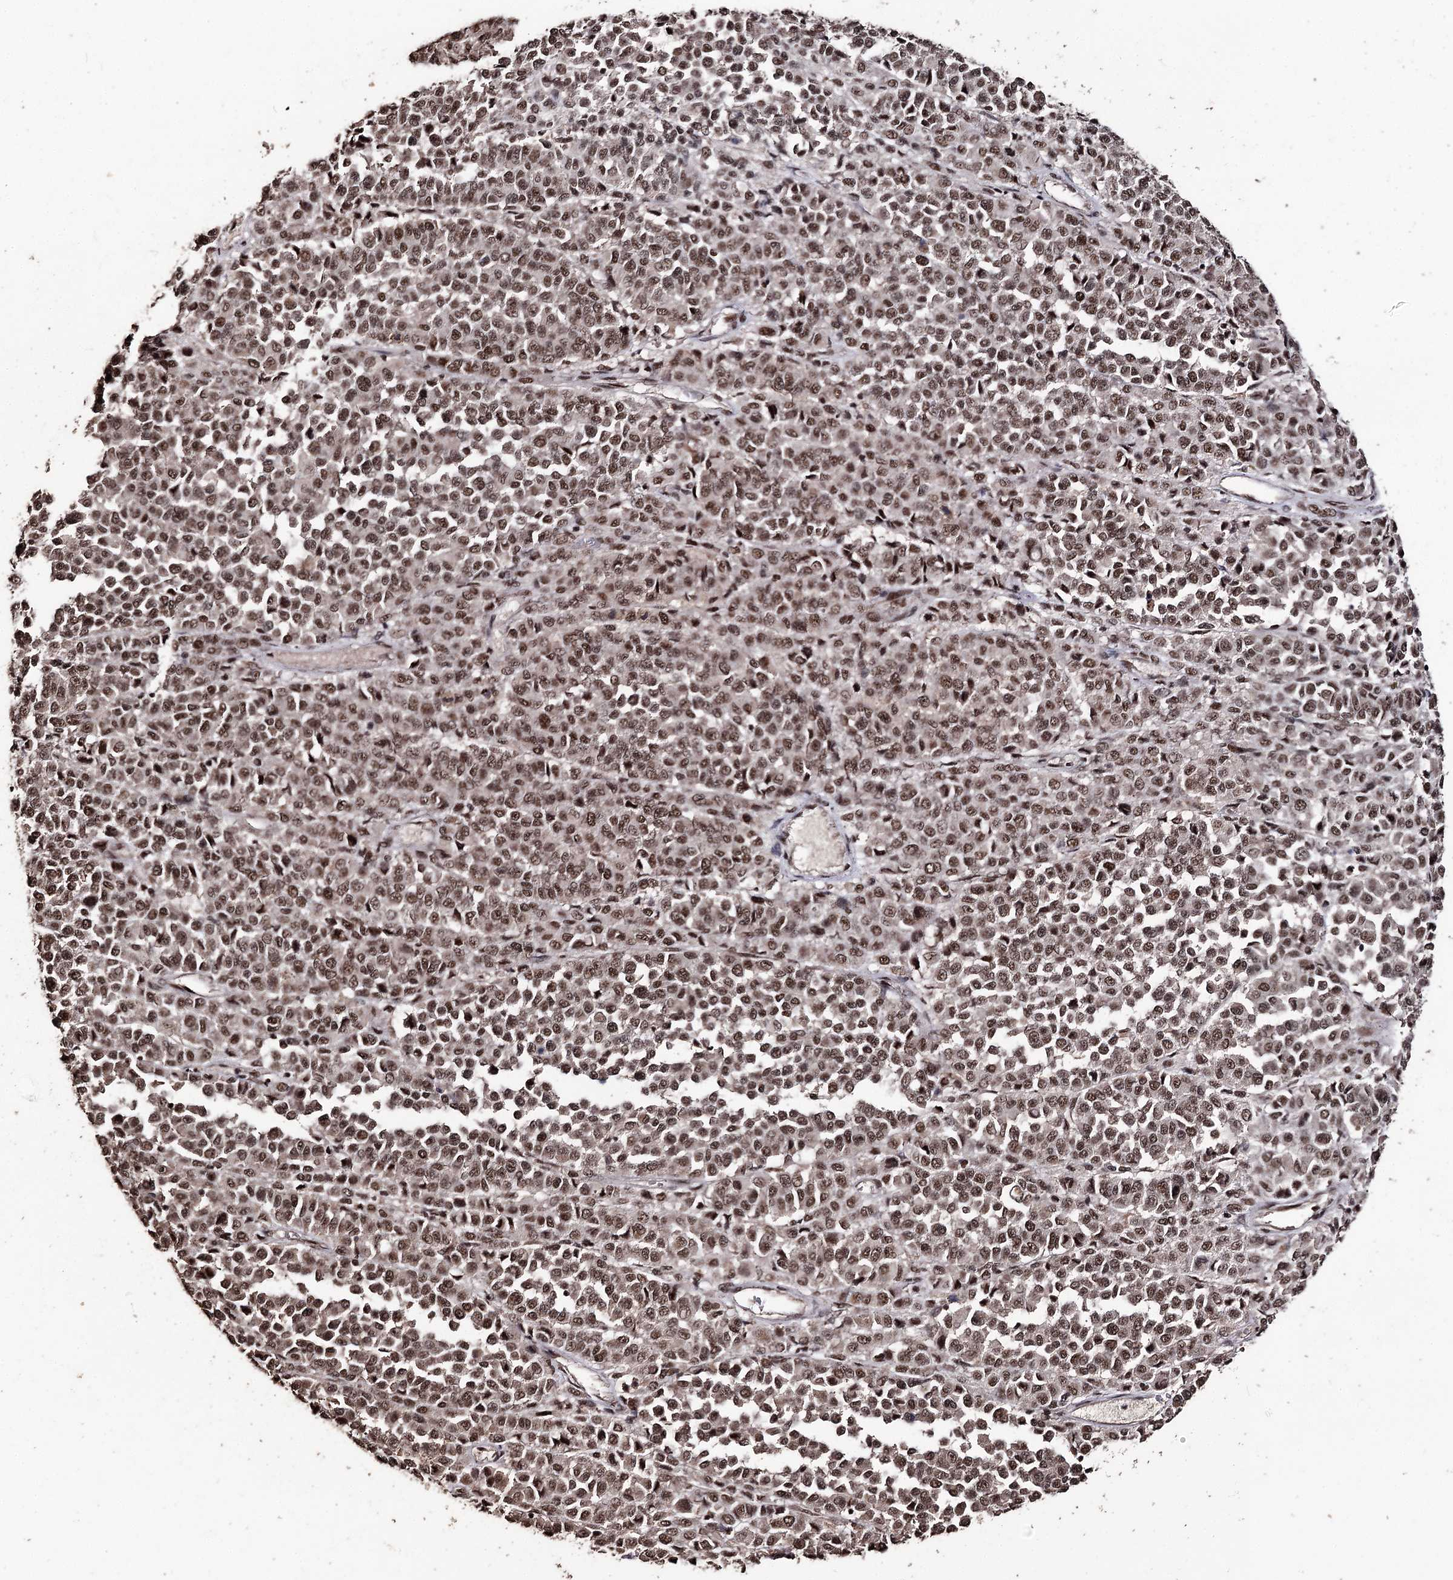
{"staining": {"intensity": "moderate", "quantity": ">75%", "location": "nuclear"}, "tissue": "melanoma", "cell_type": "Tumor cells", "image_type": "cancer", "snomed": [{"axis": "morphology", "description": "Malignant melanoma, Metastatic site"}, {"axis": "topography", "description": "Pancreas"}], "caption": "Immunohistochemical staining of human malignant melanoma (metastatic site) exhibits medium levels of moderate nuclear protein staining in approximately >75% of tumor cells. (DAB IHC, brown staining for protein, blue staining for nuclei).", "gene": "U2SURP", "patient": {"sex": "female", "age": 30}}